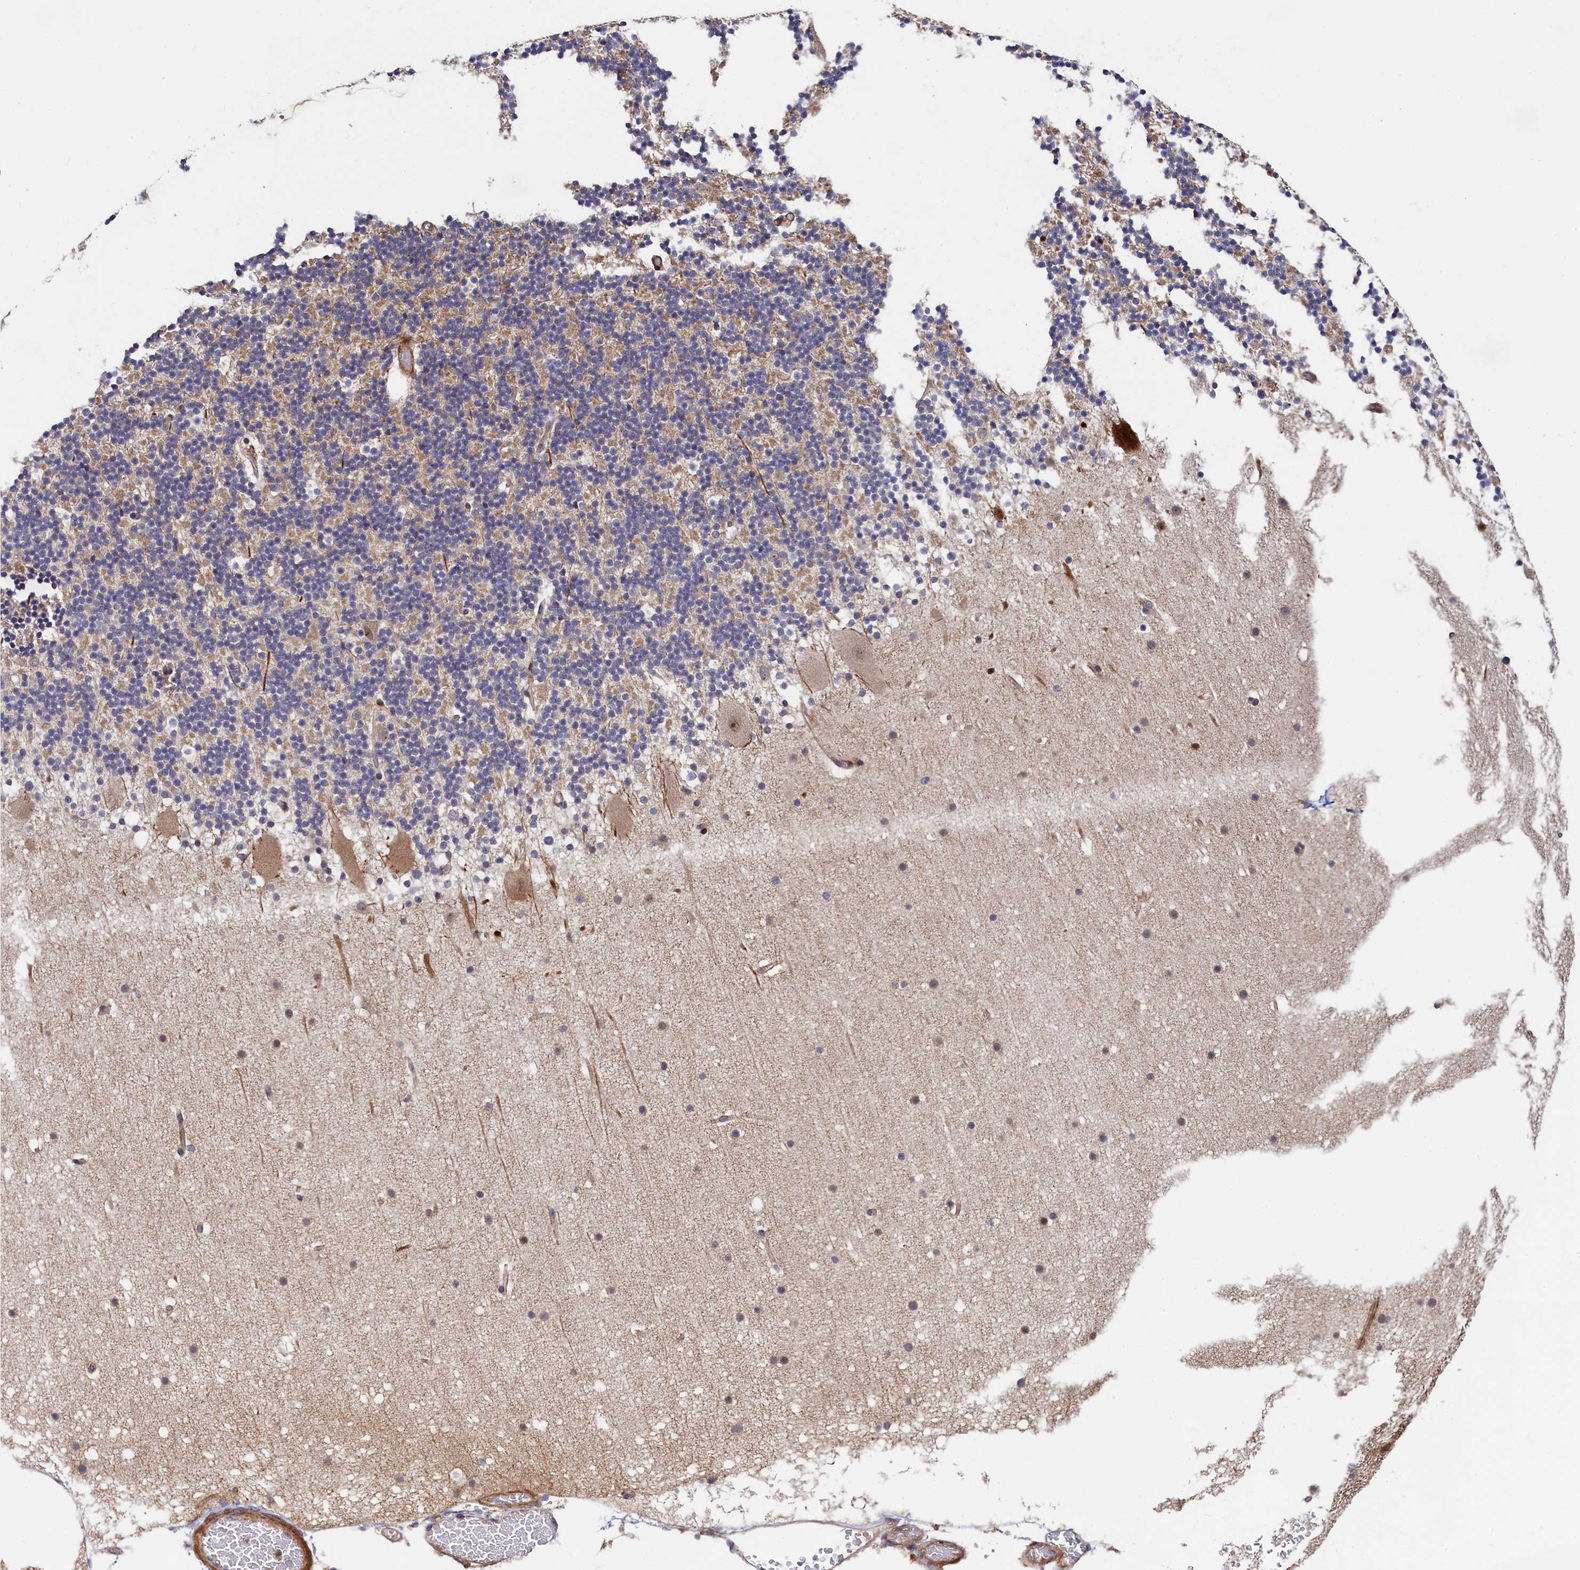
{"staining": {"intensity": "weak", "quantity": "<25%", "location": "cytoplasmic/membranous"}, "tissue": "cerebellum", "cell_type": "Cells in granular layer", "image_type": "normal", "snomed": [{"axis": "morphology", "description": "Normal tissue, NOS"}, {"axis": "topography", "description": "Cerebellum"}], "caption": "An image of cerebellum stained for a protein displays no brown staining in cells in granular layer. (DAB (3,3'-diaminobenzidine) IHC with hematoxylin counter stain).", "gene": "PIK3C3", "patient": {"sex": "male", "age": 57}}